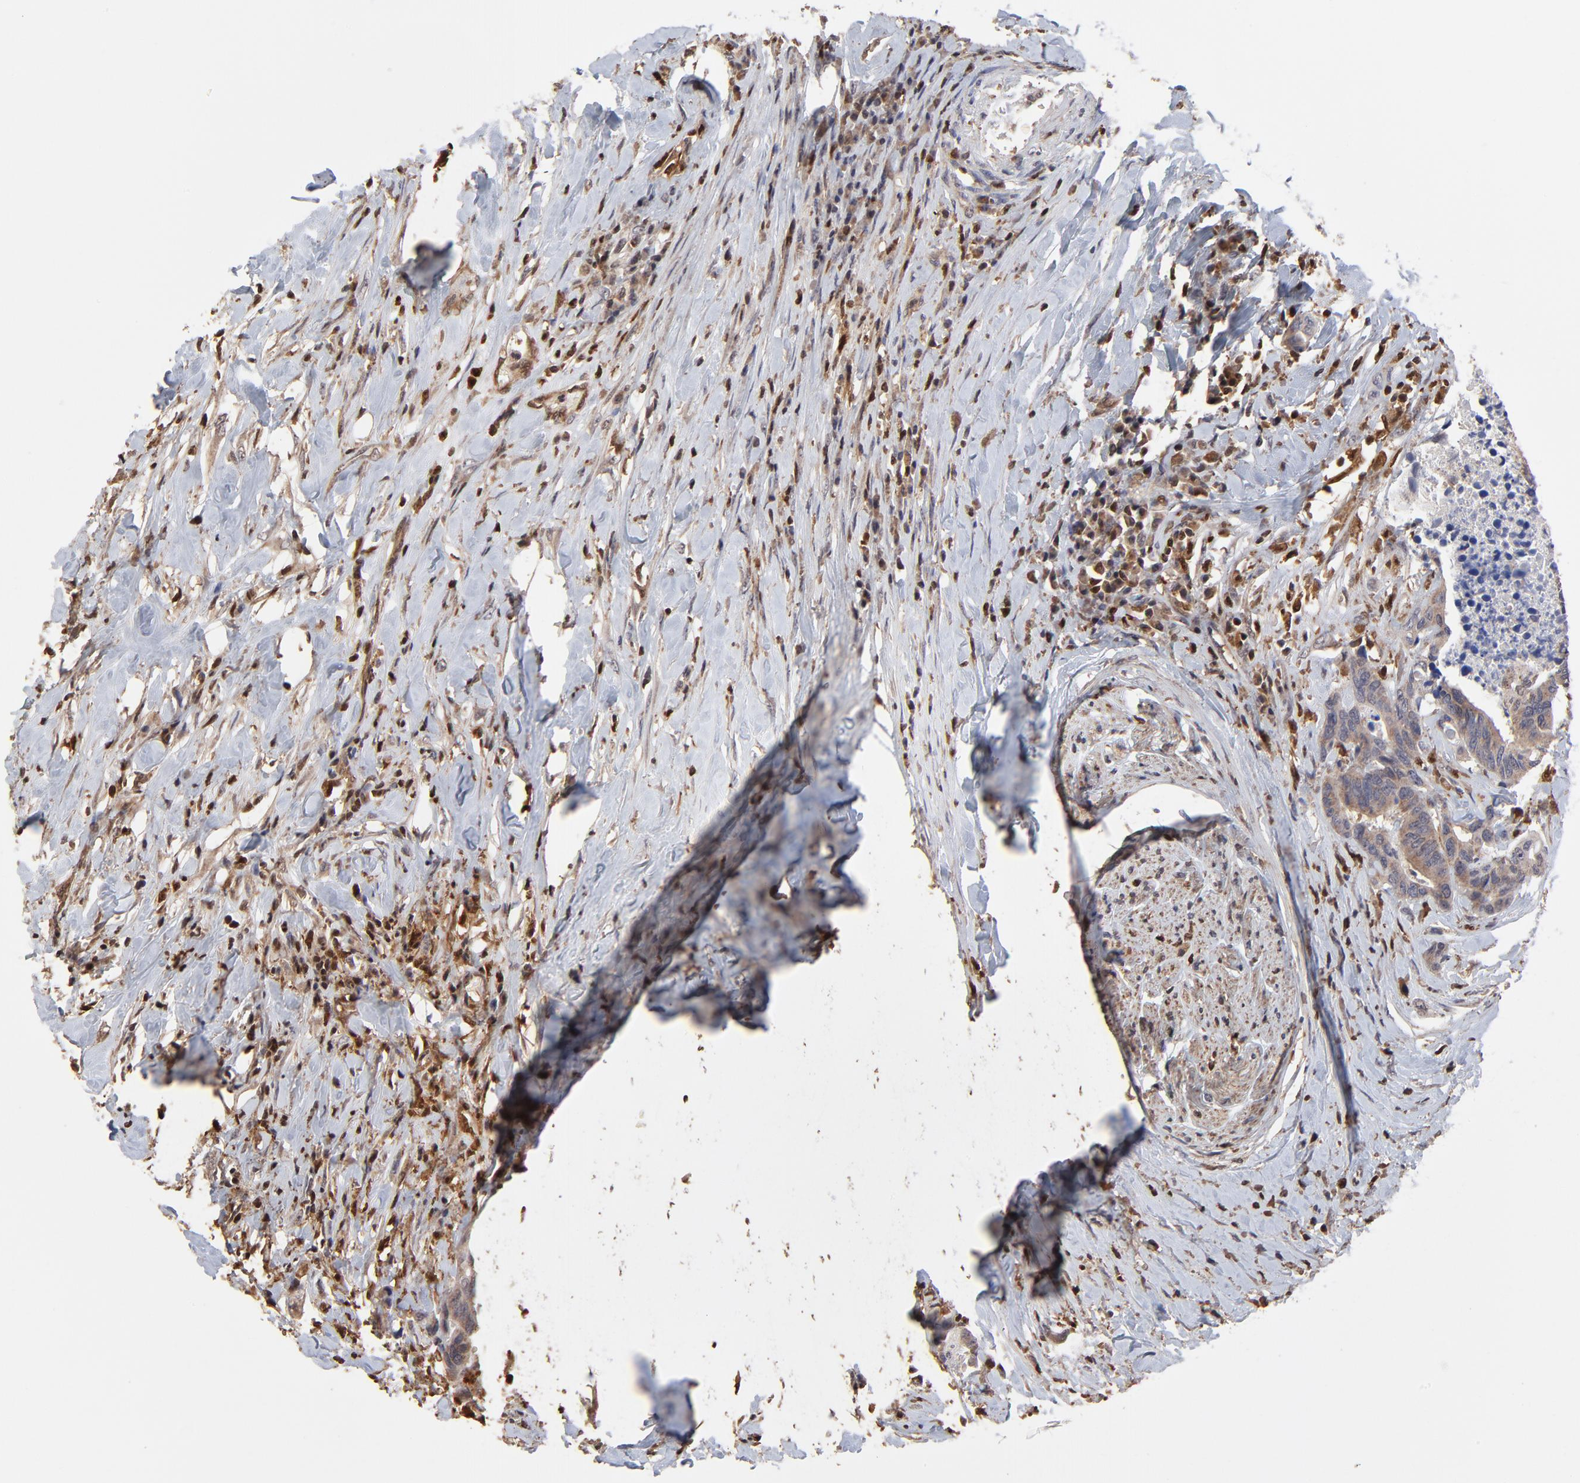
{"staining": {"intensity": "weak", "quantity": ">75%", "location": "cytoplasmic/membranous"}, "tissue": "colorectal cancer", "cell_type": "Tumor cells", "image_type": "cancer", "snomed": [{"axis": "morphology", "description": "Adenocarcinoma, NOS"}, {"axis": "topography", "description": "Rectum"}], "caption": "There is low levels of weak cytoplasmic/membranous expression in tumor cells of colorectal cancer, as demonstrated by immunohistochemical staining (brown color).", "gene": "CASP1", "patient": {"sex": "male", "age": 55}}